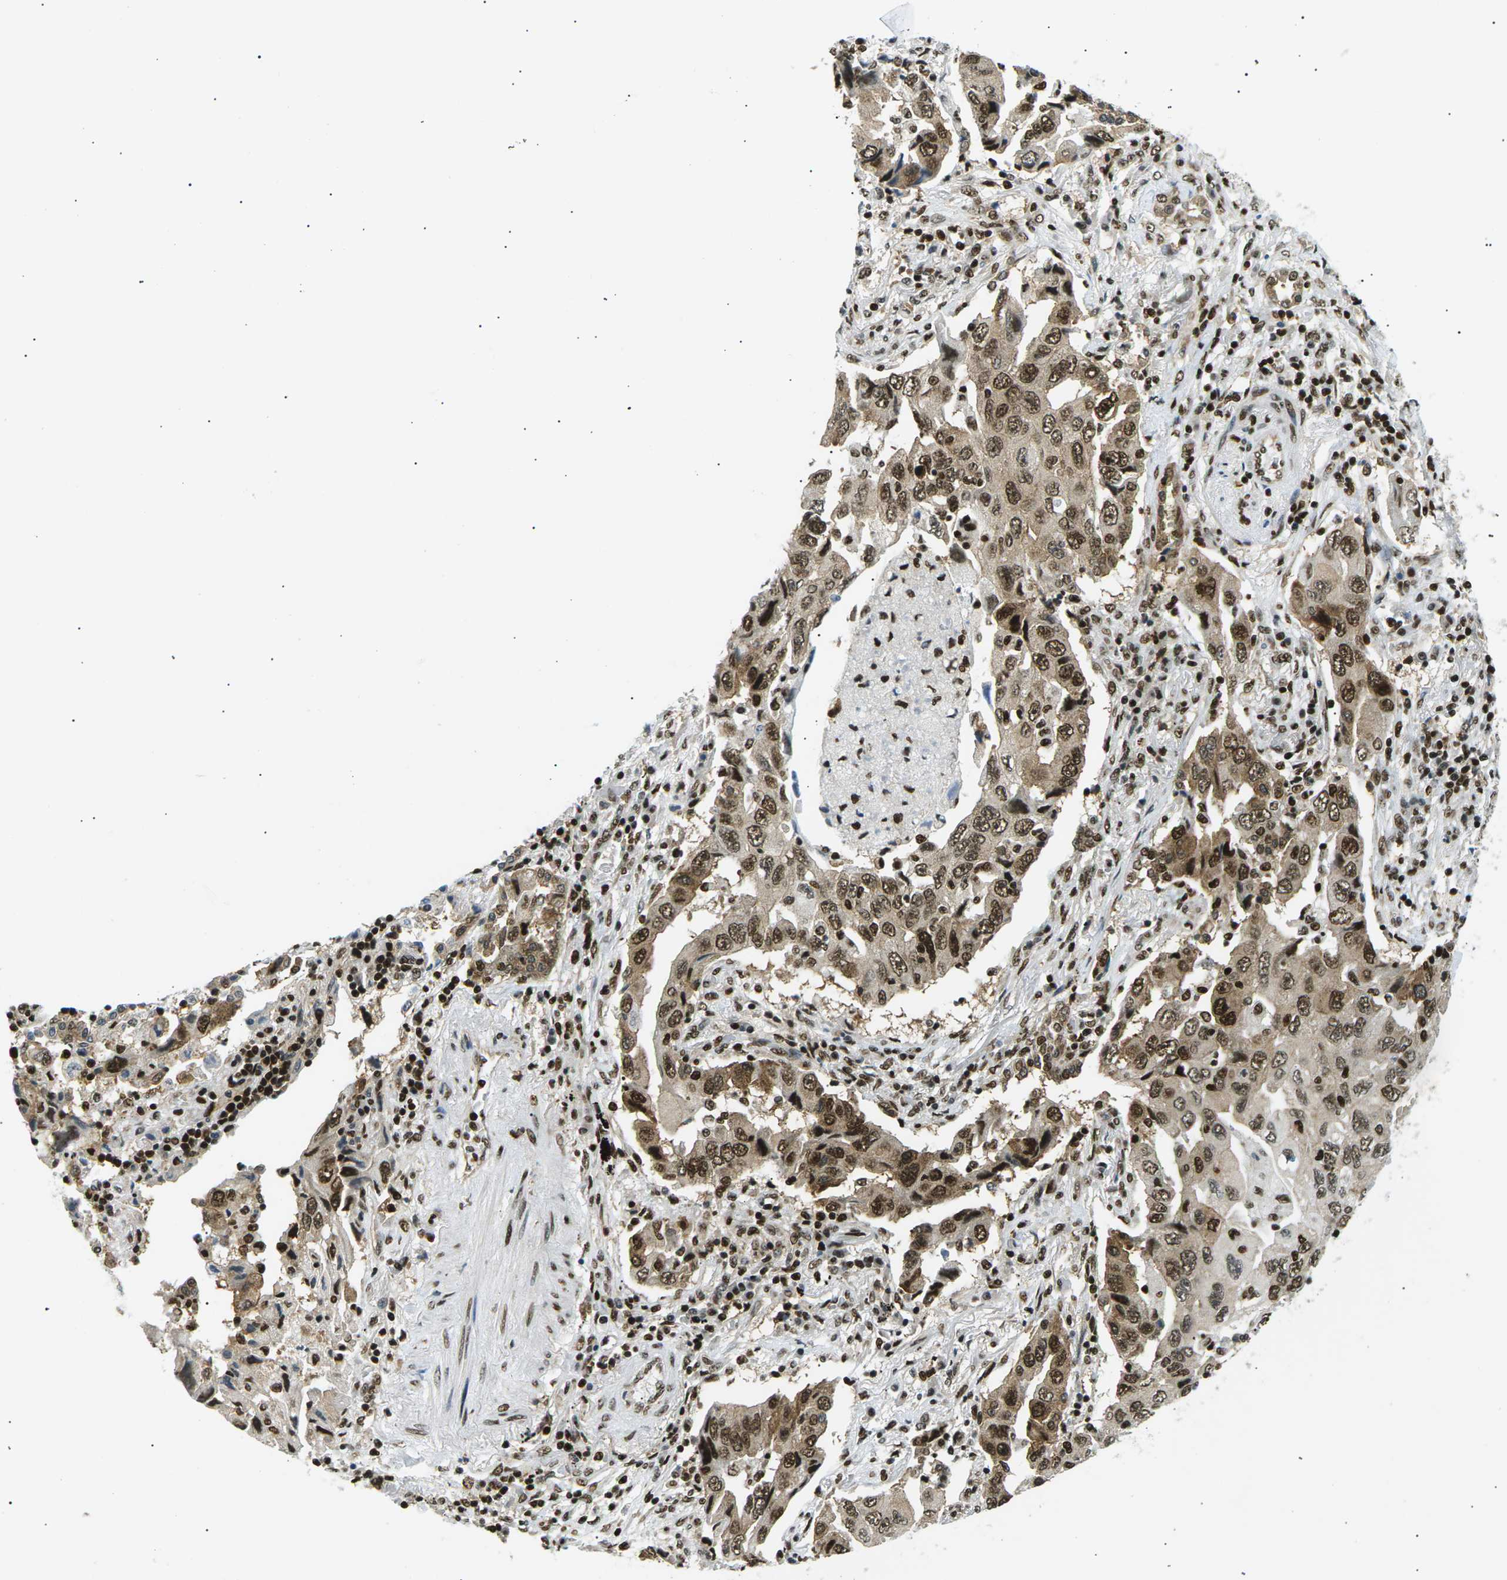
{"staining": {"intensity": "strong", "quantity": ">75%", "location": "cytoplasmic/membranous,nuclear"}, "tissue": "lung cancer", "cell_type": "Tumor cells", "image_type": "cancer", "snomed": [{"axis": "morphology", "description": "Adenocarcinoma, NOS"}, {"axis": "topography", "description": "Lung"}], "caption": "Immunohistochemical staining of lung cancer reveals strong cytoplasmic/membranous and nuclear protein positivity in approximately >75% of tumor cells.", "gene": "RPA2", "patient": {"sex": "female", "age": 65}}